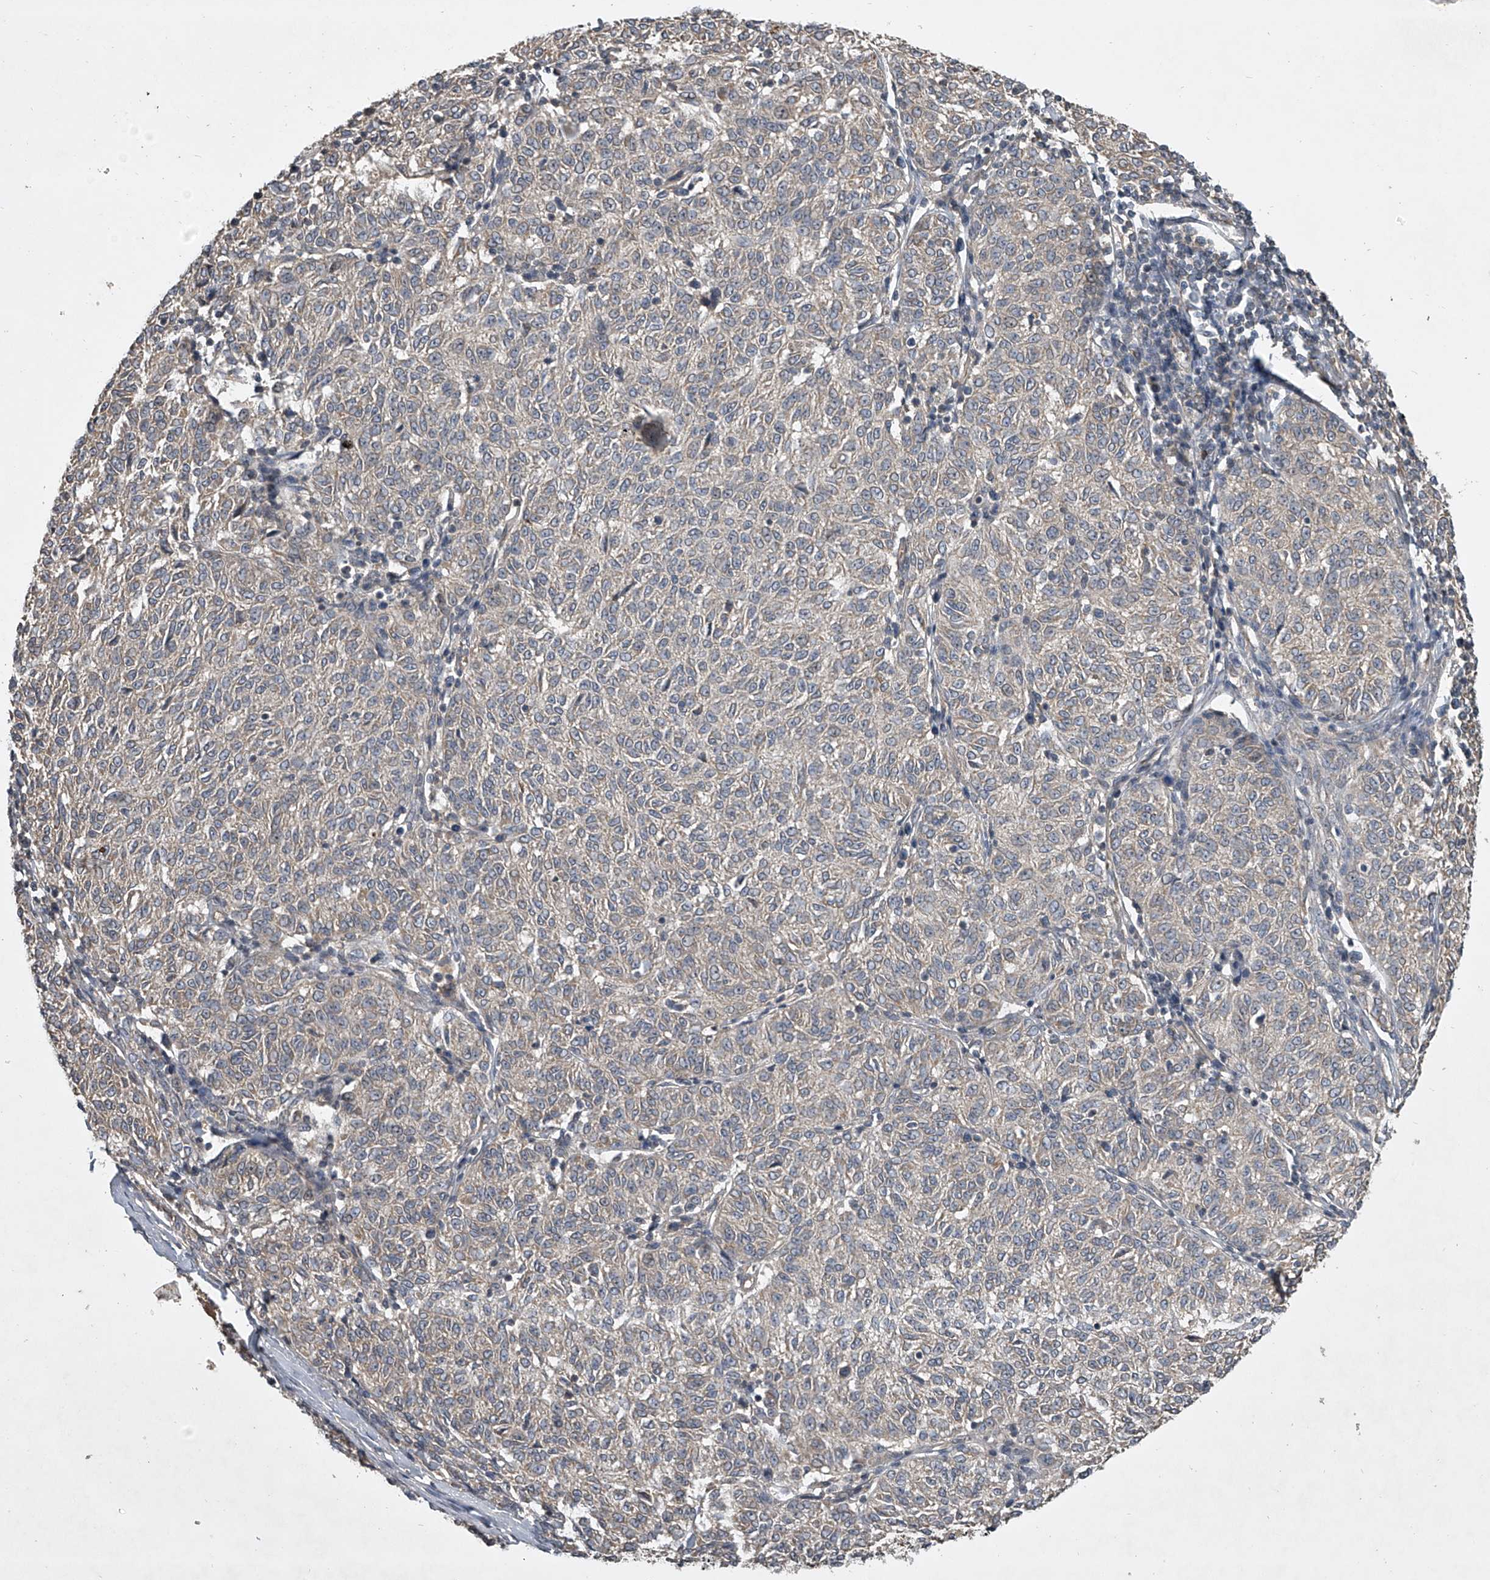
{"staining": {"intensity": "weak", "quantity": "25%-75%", "location": "cytoplasmic/membranous"}, "tissue": "melanoma", "cell_type": "Tumor cells", "image_type": "cancer", "snomed": [{"axis": "morphology", "description": "Malignant melanoma, NOS"}, {"axis": "topography", "description": "Skin"}], "caption": "Immunohistochemical staining of melanoma reveals weak cytoplasmic/membranous protein positivity in about 25%-75% of tumor cells. The staining was performed using DAB to visualize the protein expression in brown, while the nuclei were stained in blue with hematoxylin (Magnification: 20x).", "gene": "NFS1", "patient": {"sex": "female", "age": 72}}